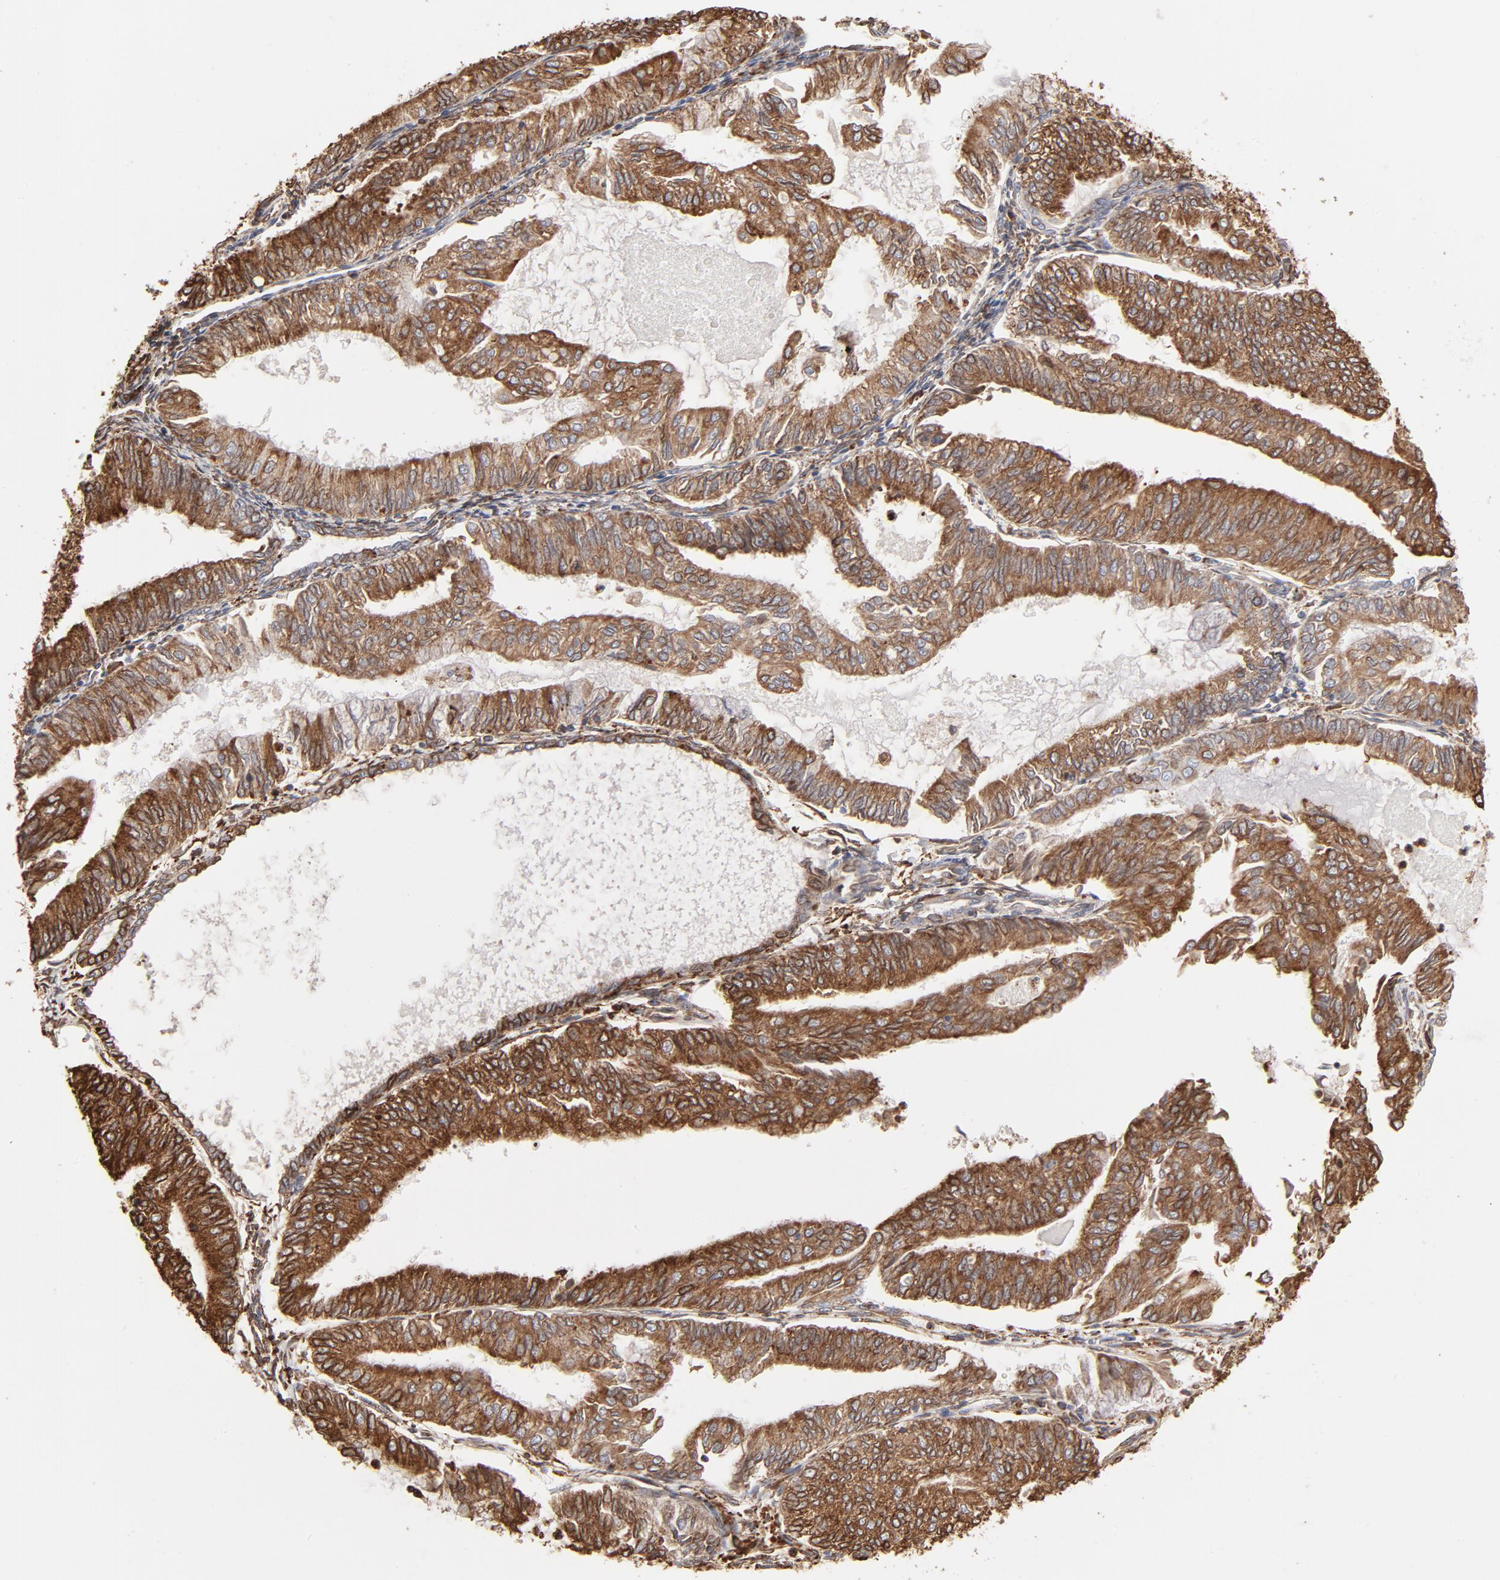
{"staining": {"intensity": "strong", "quantity": ">75%", "location": "cytoplasmic/membranous"}, "tissue": "endometrial cancer", "cell_type": "Tumor cells", "image_type": "cancer", "snomed": [{"axis": "morphology", "description": "Adenocarcinoma, NOS"}, {"axis": "topography", "description": "Endometrium"}], "caption": "About >75% of tumor cells in human endometrial cancer exhibit strong cytoplasmic/membranous protein staining as visualized by brown immunohistochemical staining.", "gene": "CANX", "patient": {"sex": "female", "age": 59}}